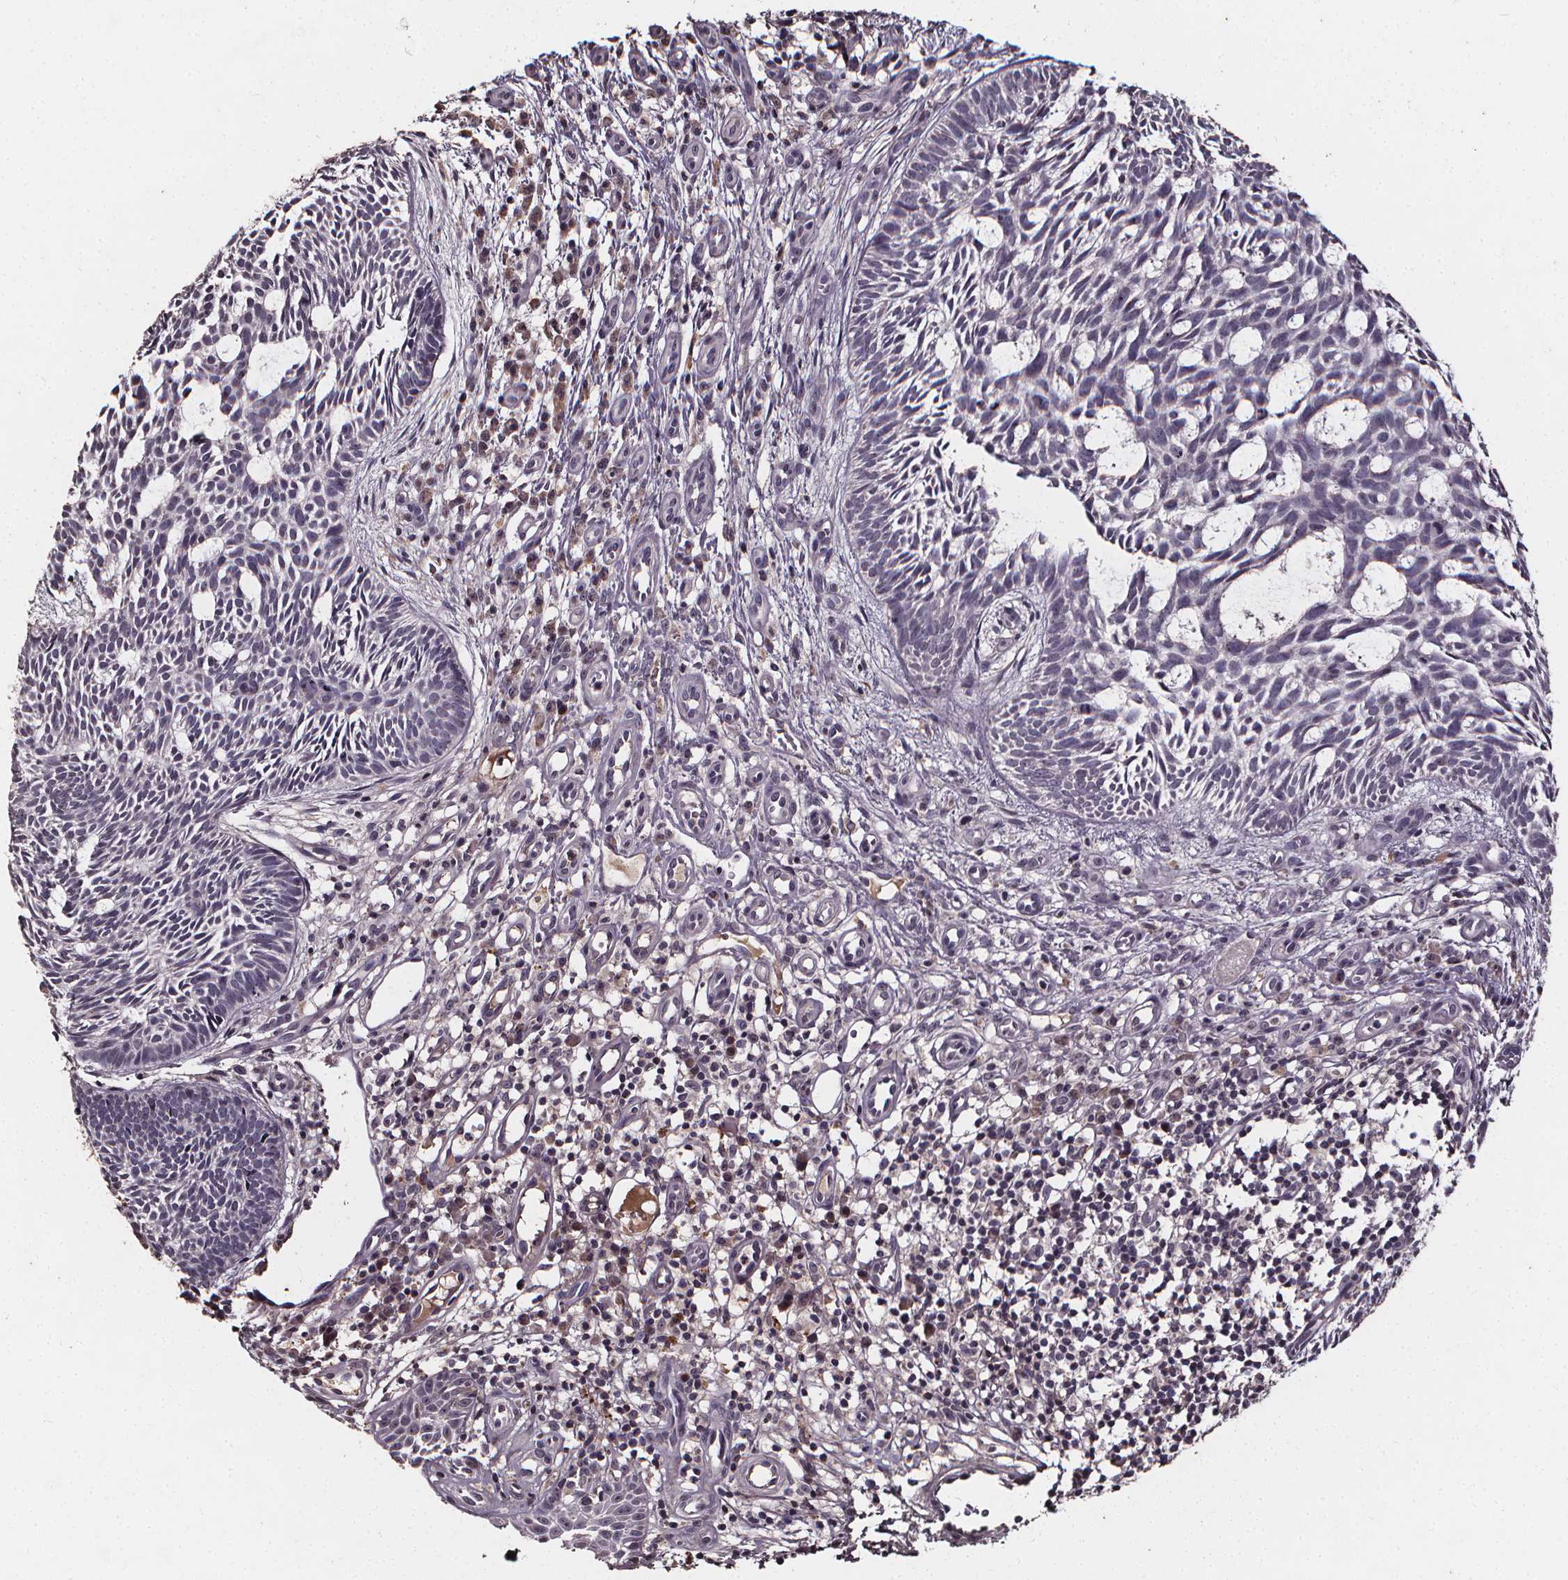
{"staining": {"intensity": "negative", "quantity": "none", "location": "none"}, "tissue": "skin cancer", "cell_type": "Tumor cells", "image_type": "cancer", "snomed": [{"axis": "morphology", "description": "Basal cell carcinoma"}, {"axis": "topography", "description": "Skin"}], "caption": "The image shows no significant staining in tumor cells of skin cancer.", "gene": "SPAG8", "patient": {"sex": "male", "age": 59}}